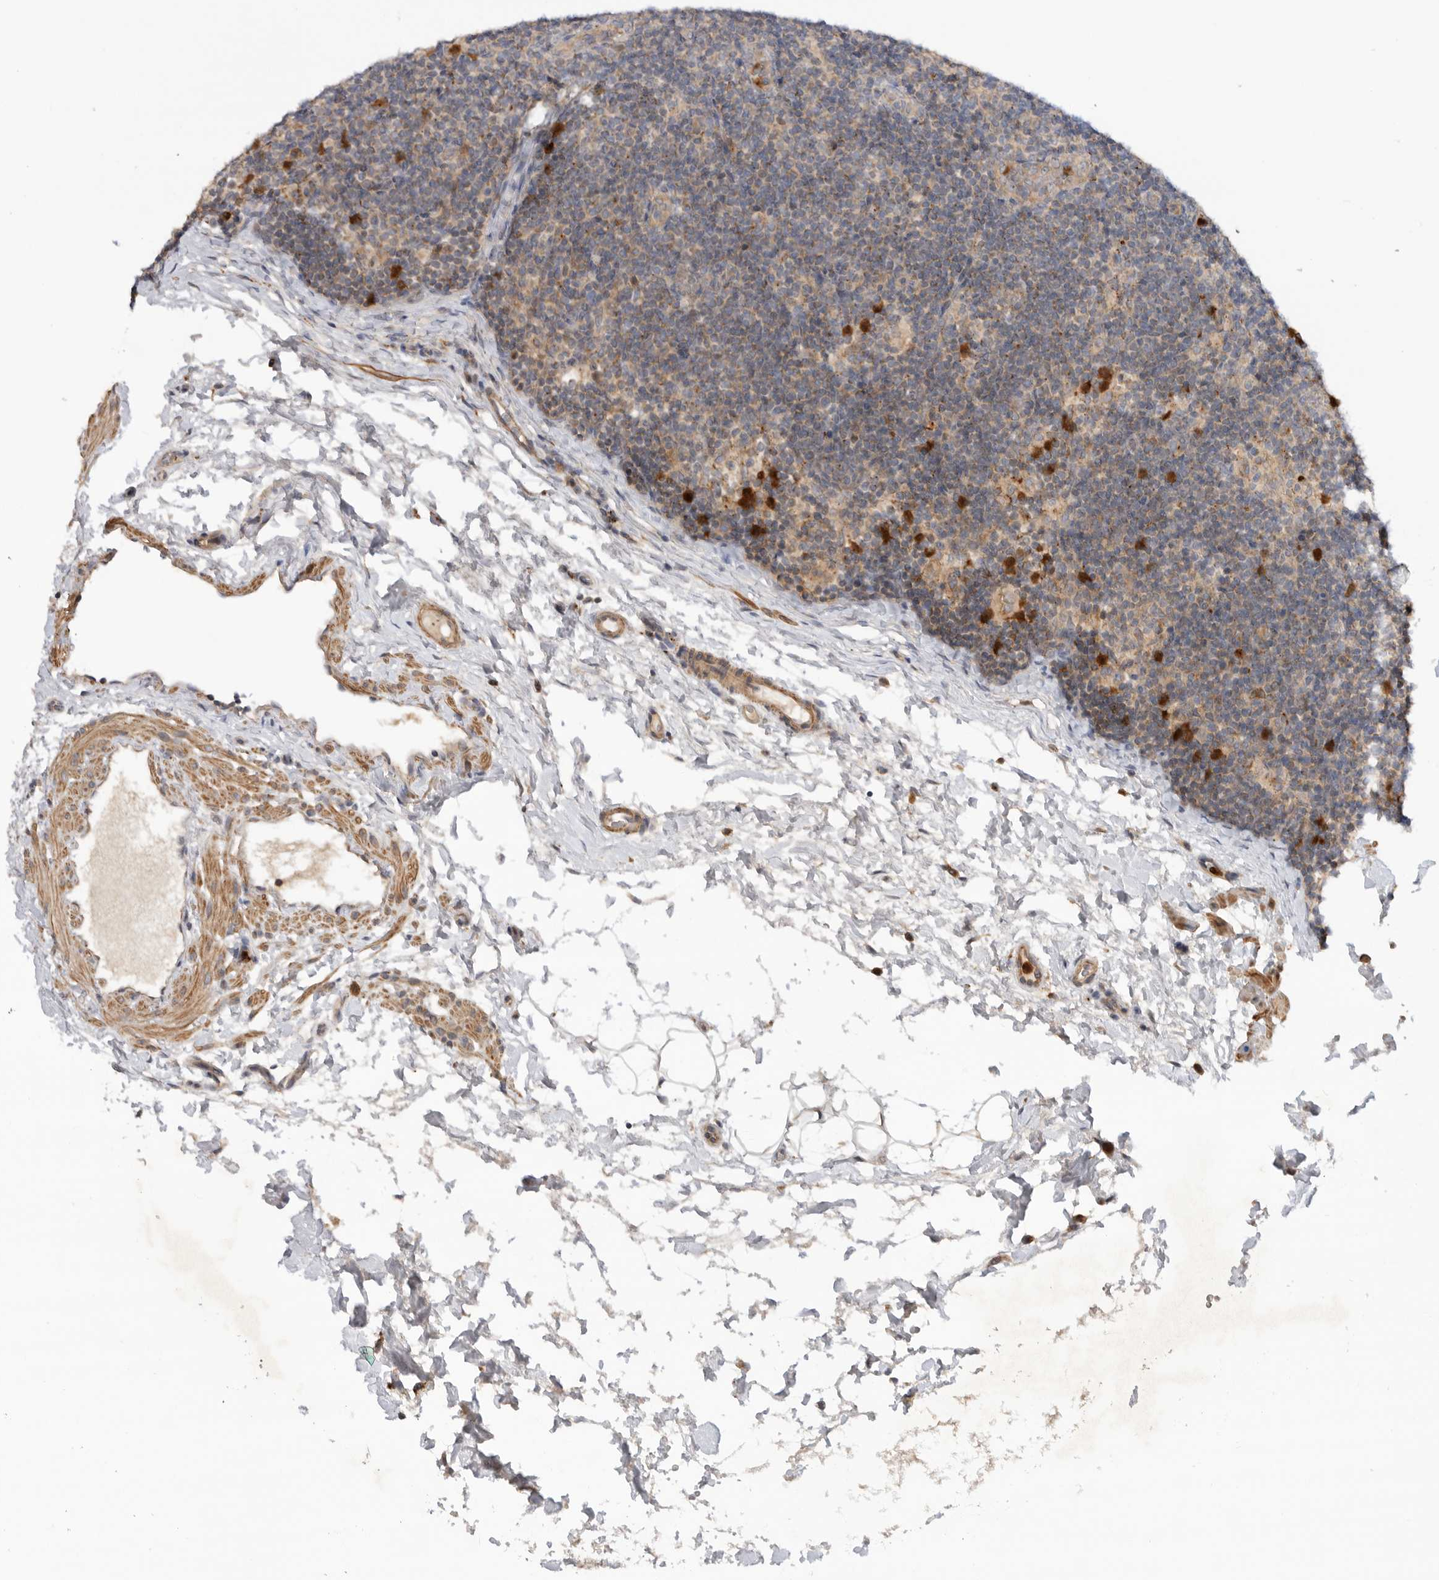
{"staining": {"intensity": "weak", "quantity": ">75%", "location": "cytoplasmic/membranous"}, "tissue": "lymph node", "cell_type": "Germinal center cells", "image_type": "normal", "snomed": [{"axis": "morphology", "description": "Normal tissue, NOS"}, {"axis": "topography", "description": "Lymph node"}], "caption": "Brown immunohistochemical staining in benign lymph node displays weak cytoplasmic/membranous expression in approximately >75% of germinal center cells.", "gene": "GNE", "patient": {"sex": "female", "age": 22}}